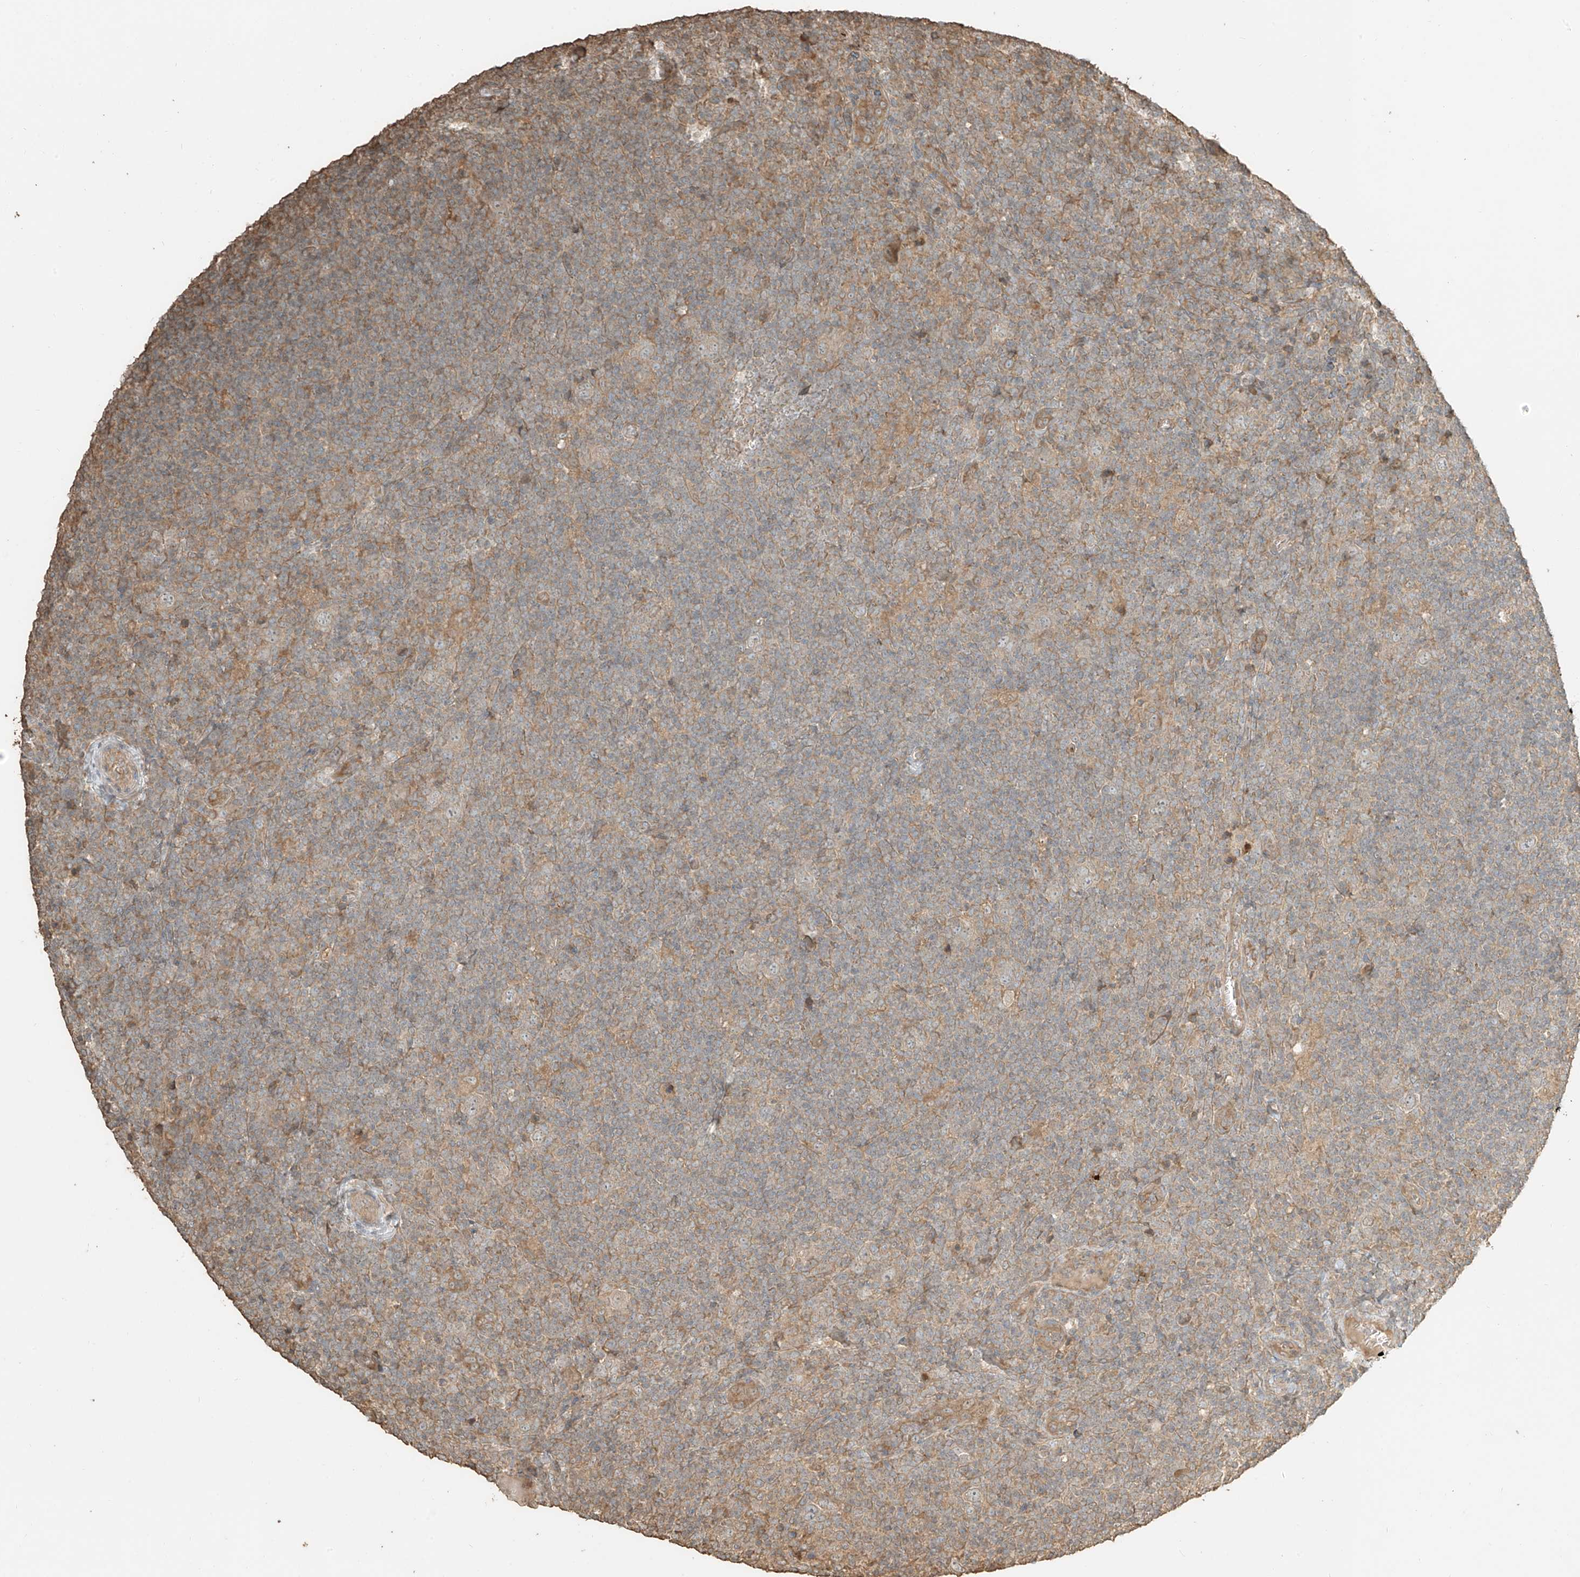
{"staining": {"intensity": "negative", "quantity": "none", "location": "none"}, "tissue": "lymphoma", "cell_type": "Tumor cells", "image_type": "cancer", "snomed": [{"axis": "morphology", "description": "Hodgkin's disease, NOS"}, {"axis": "topography", "description": "Lymph node"}], "caption": "The photomicrograph reveals no significant staining in tumor cells of Hodgkin's disease. (Stains: DAB (3,3'-diaminobenzidine) immunohistochemistry (IHC) with hematoxylin counter stain, Microscopy: brightfield microscopy at high magnification).", "gene": "RFTN2", "patient": {"sex": "female", "age": 57}}